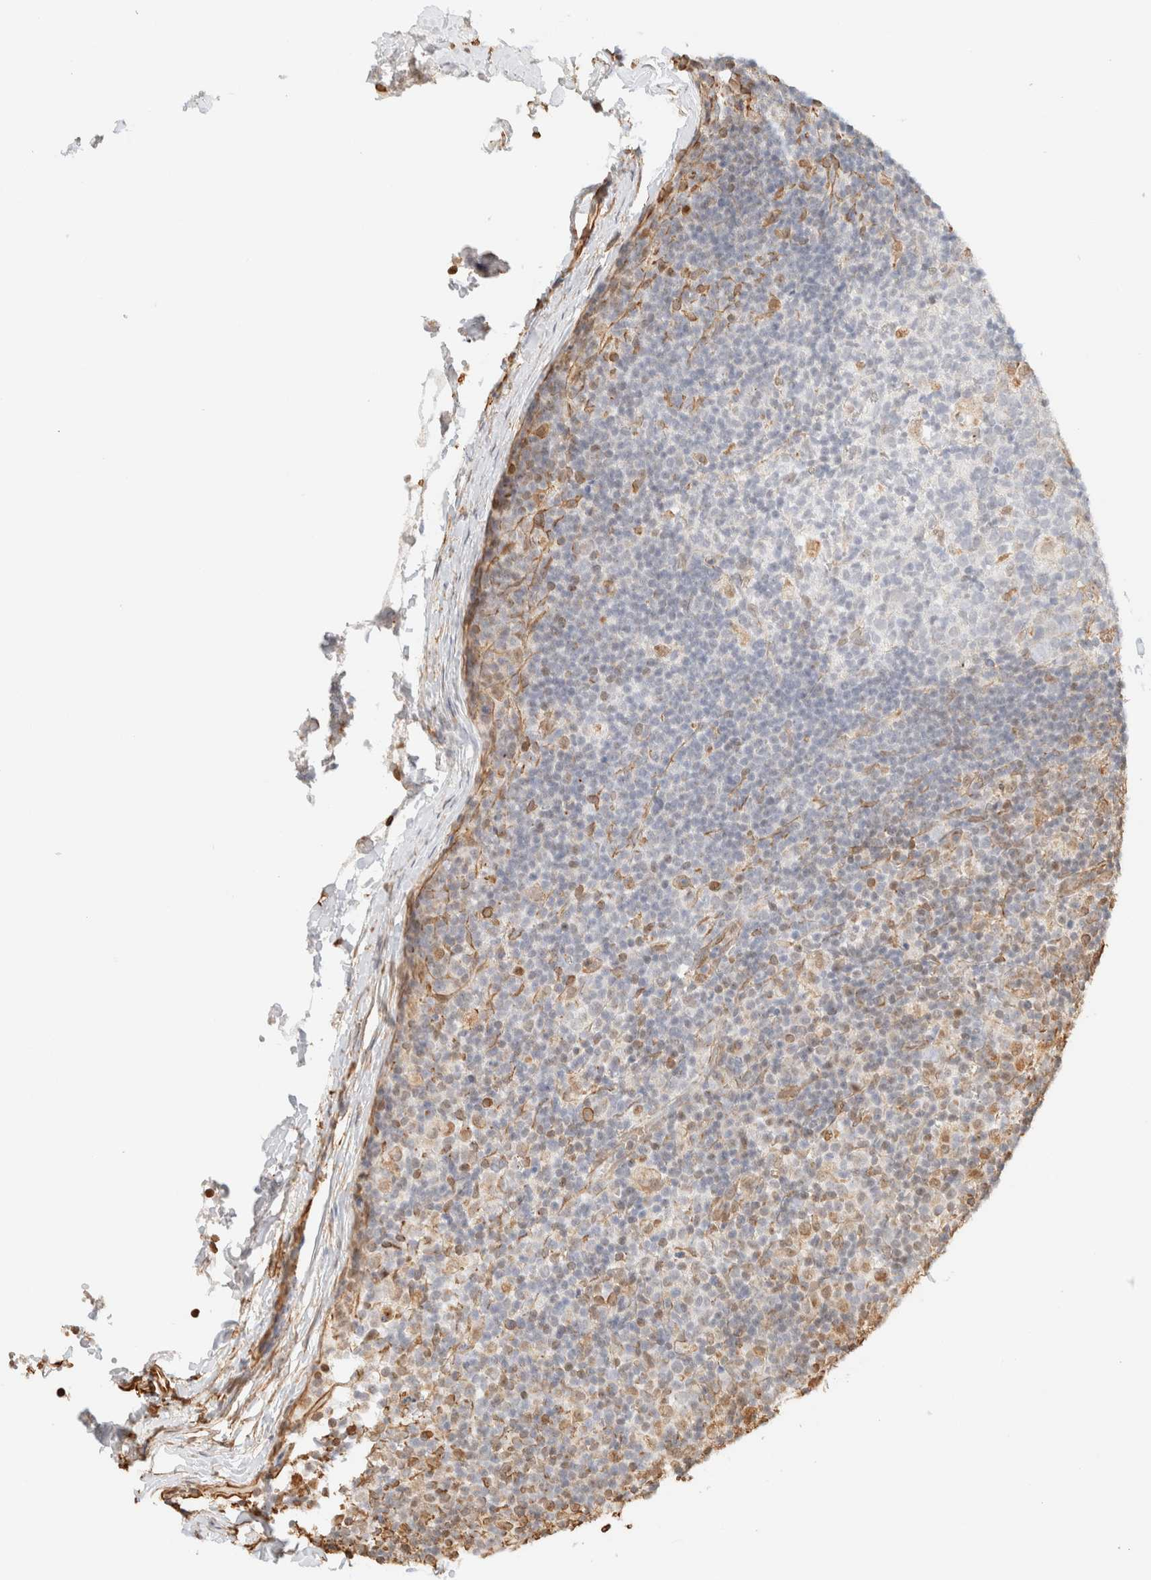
{"staining": {"intensity": "weak", "quantity": "<25%", "location": "cytoplasmic/membranous"}, "tissue": "lymph node", "cell_type": "Germinal center cells", "image_type": "normal", "snomed": [{"axis": "morphology", "description": "Normal tissue, NOS"}, {"axis": "morphology", "description": "Inflammation, NOS"}, {"axis": "topography", "description": "Lymph node"}], "caption": "Germinal center cells are negative for brown protein staining in unremarkable lymph node. Brightfield microscopy of immunohistochemistry stained with DAB (3,3'-diaminobenzidine) (brown) and hematoxylin (blue), captured at high magnification.", "gene": "ARID5A", "patient": {"sex": "male", "age": 55}}